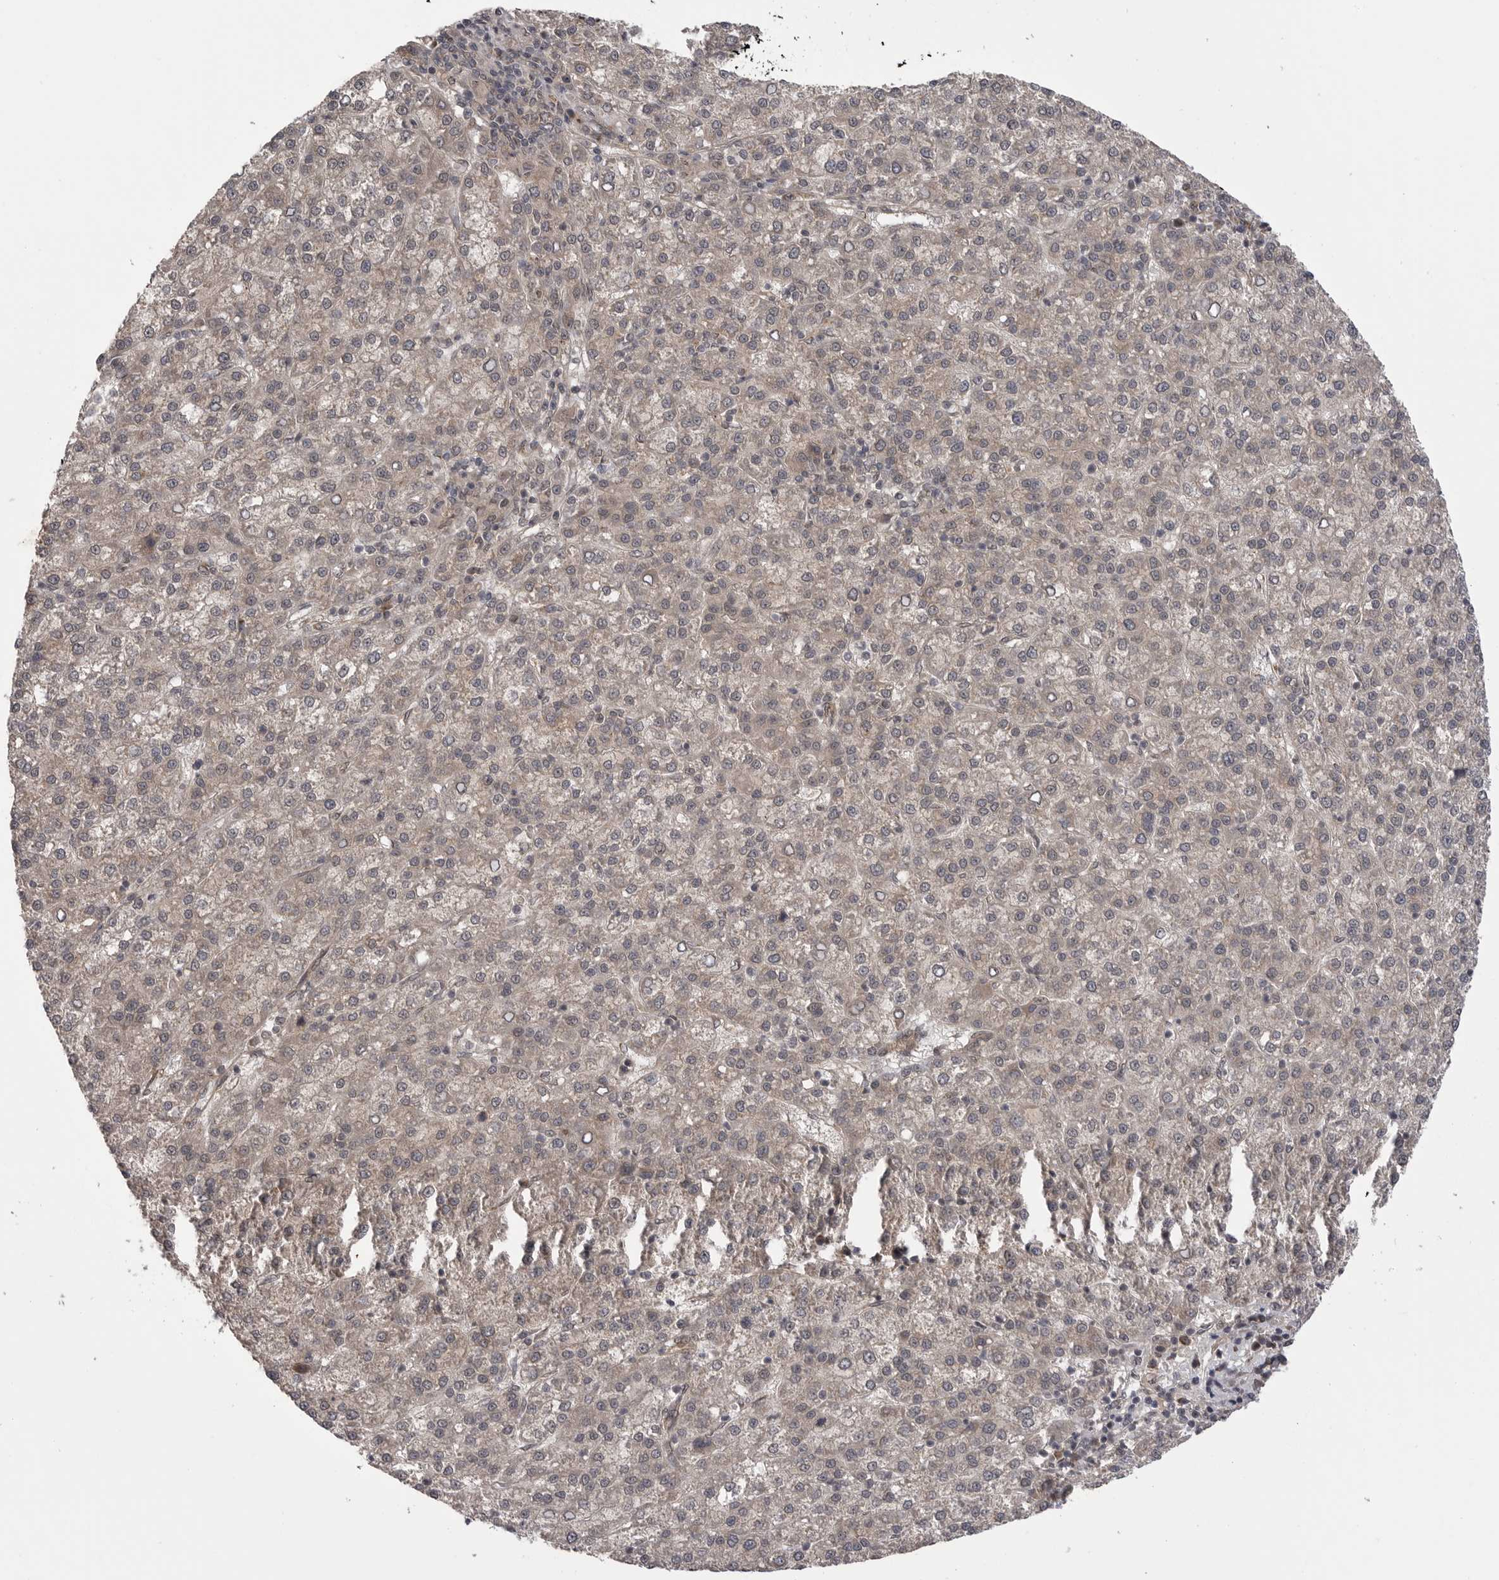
{"staining": {"intensity": "weak", "quantity": "25%-75%", "location": "cytoplasmic/membranous"}, "tissue": "liver cancer", "cell_type": "Tumor cells", "image_type": "cancer", "snomed": [{"axis": "morphology", "description": "Carcinoma, Hepatocellular, NOS"}, {"axis": "topography", "description": "Liver"}], "caption": "Tumor cells display weak cytoplasmic/membranous expression in about 25%-75% of cells in liver cancer.", "gene": "PDCL", "patient": {"sex": "female", "age": 58}}